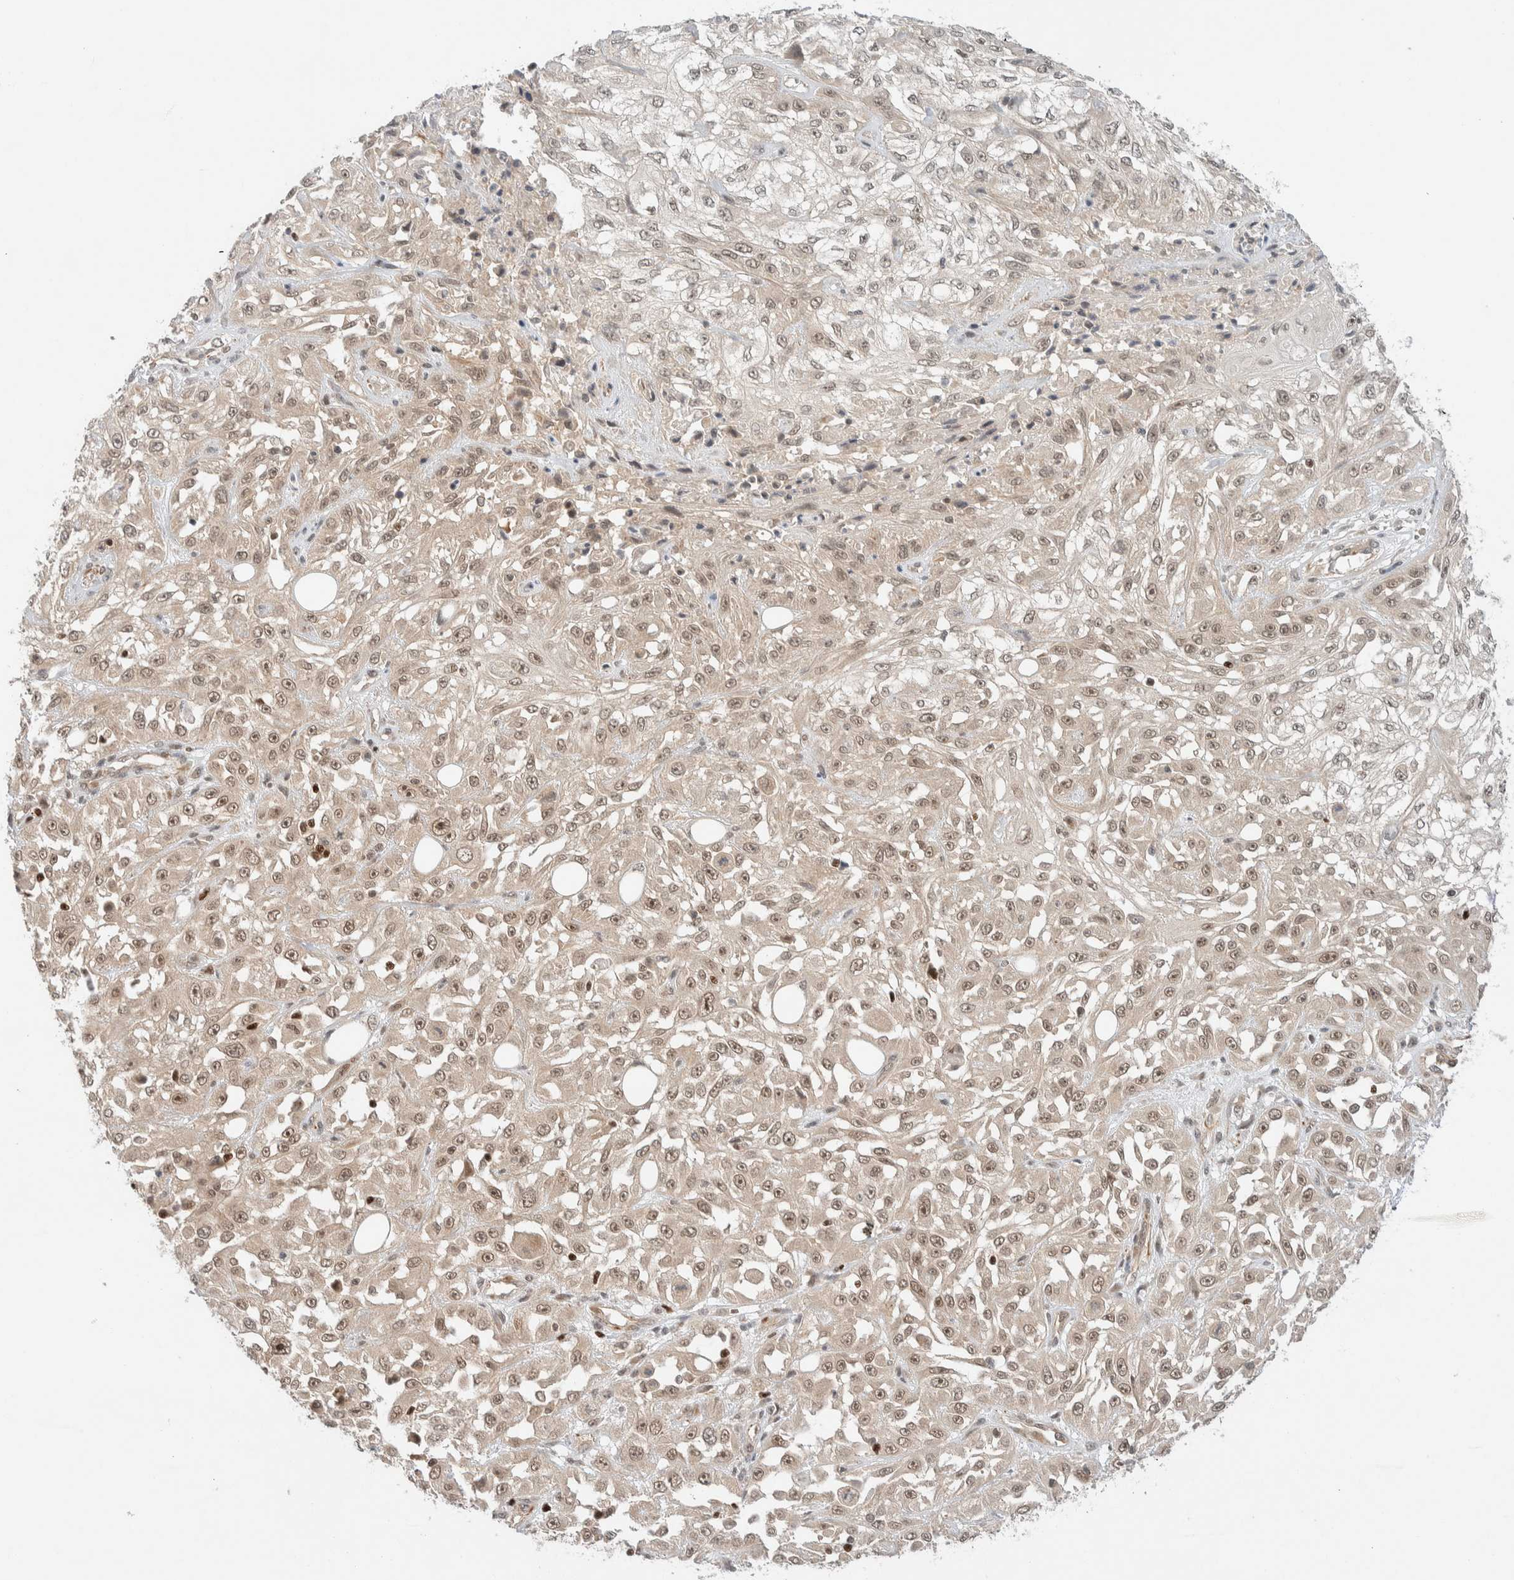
{"staining": {"intensity": "weak", "quantity": "25%-75%", "location": "nuclear"}, "tissue": "skin cancer", "cell_type": "Tumor cells", "image_type": "cancer", "snomed": [{"axis": "morphology", "description": "Squamous cell carcinoma, NOS"}, {"axis": "morphology", "description": "Squamous cell carcinoma, metastatic, NOS"}, {"axis": "topography", "description": "Skin"}, {"axis": "topography", "description": "Lymph node"}], "caption": "Skin cancer stained for a protein shows weak nuclear positivity in tumor cells.", "gene": "C8orf76", "patient": {"sex": "male", "age": 75}}